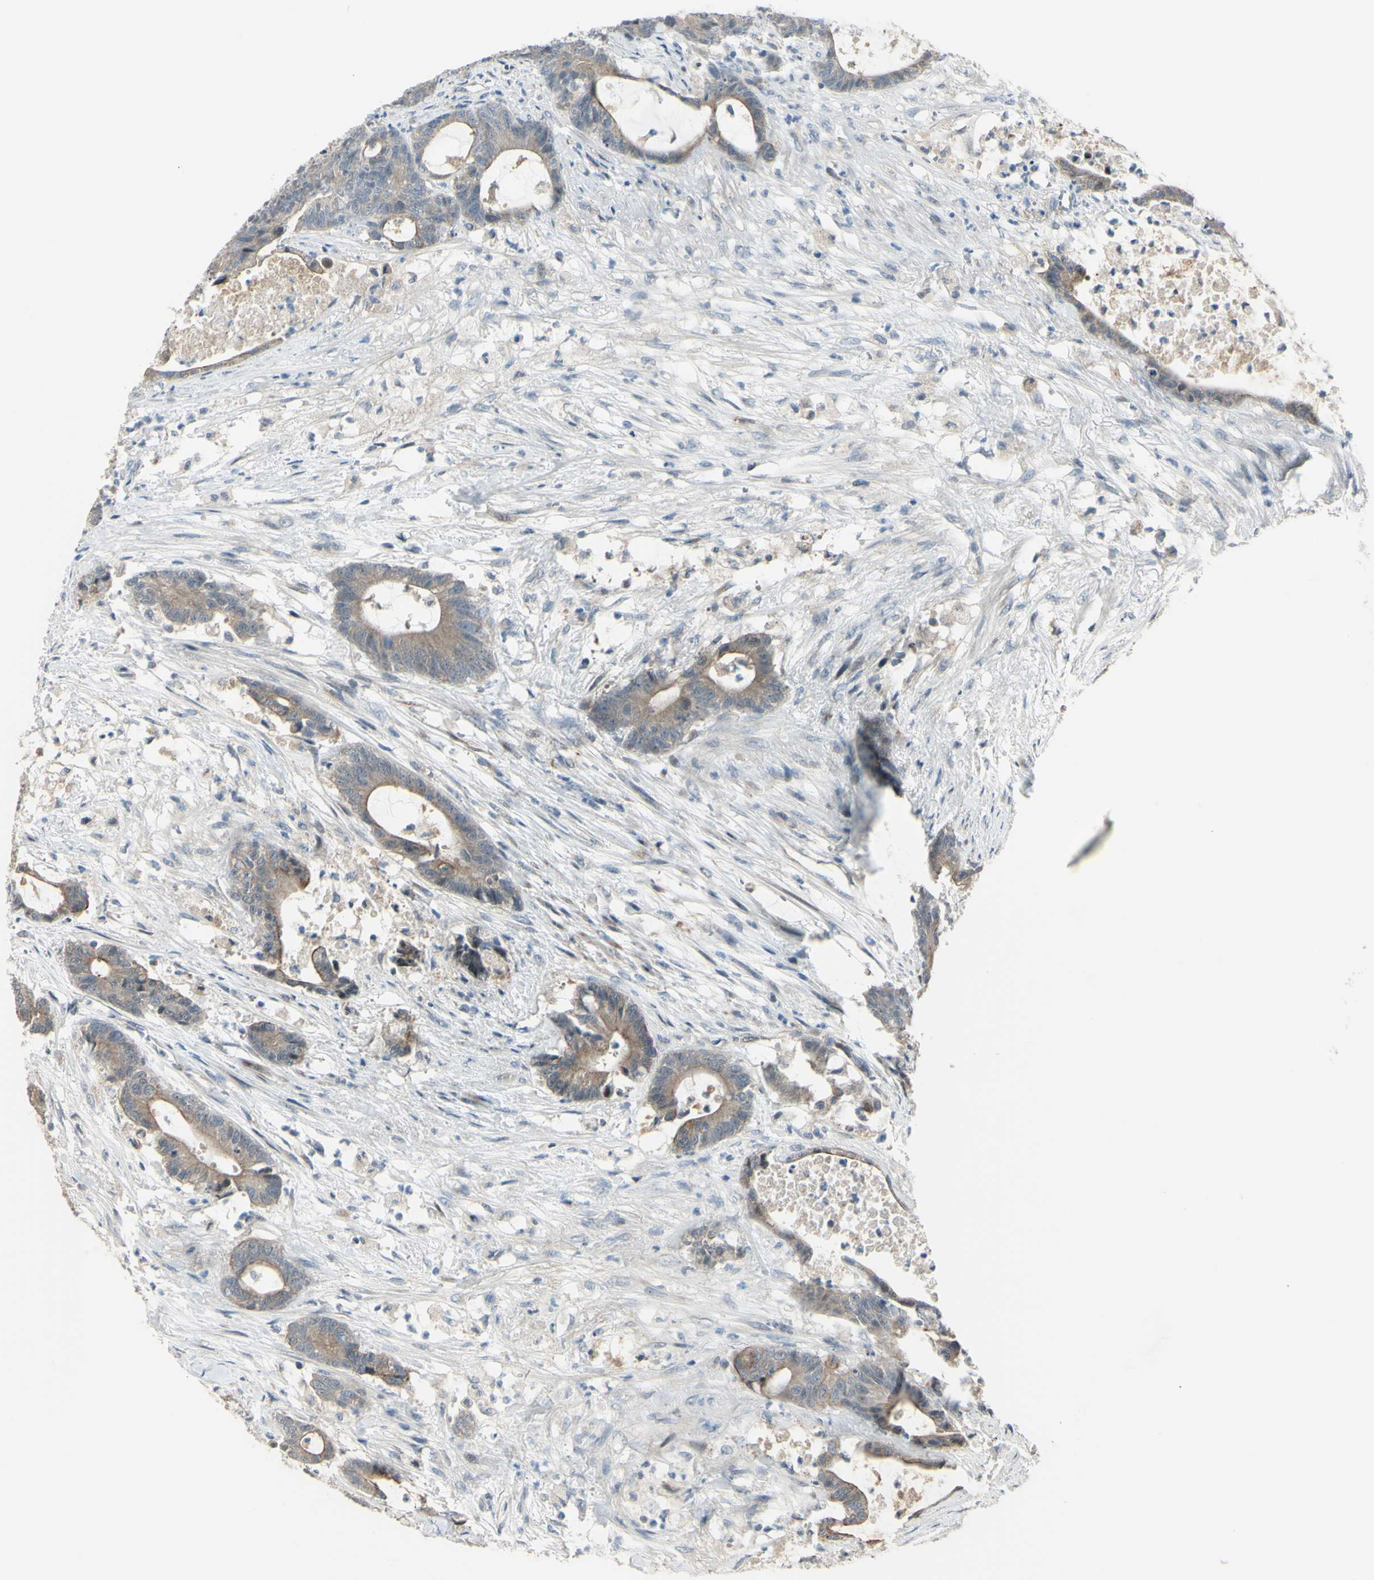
{"staining": {"intensity": "weak", "quantity": ">75%", "location": "cytoplasmic/membranous"}, "tissue": "colorectal cancer", "cell_type": "Tumor cells", "image_type": "cancer", "snomed": [{"axis": "morphology", "description": "Adenocarcinoma, NOS"}, {"axis": "topography", "description": "Colon"}], "caption": "High-power microscopy captured an immunohistochemistry (IHC) micrograph of colorectal adenocarcinoma, revealing weak cytoplasmic/membranous positivity in approximately >75% of tumor cells.", "gene": "NDFIP1", "patient": {"sex": "female", "age": 84}}